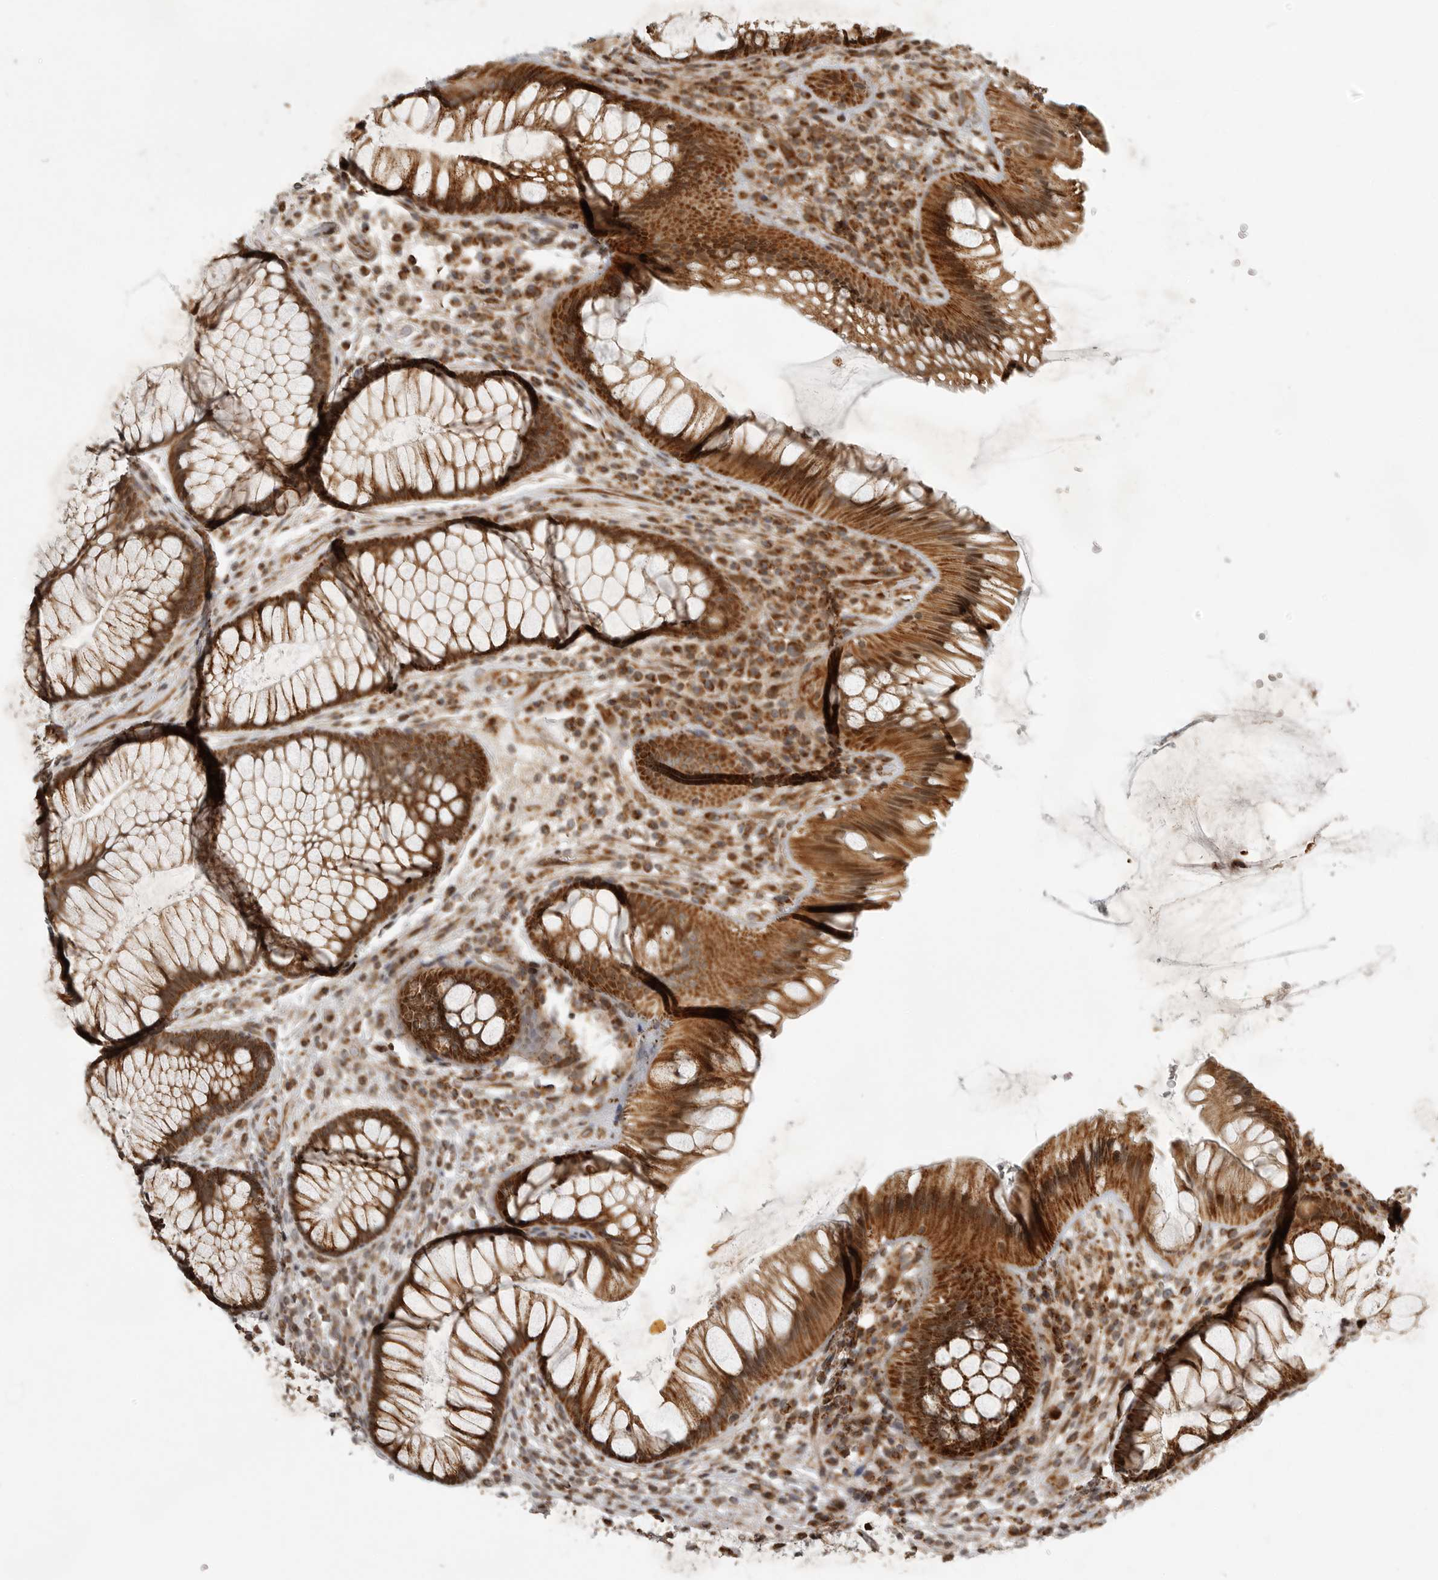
{"staining": {"intensity": "strong", "quantity": ">75%", "location": "cytoplasmic/membranous"}, "tissue": "rectum", "cell_type": "Glandular cells", "image_type": "normal", "snomed": [{"axis": "morphology", "description": "Normal tissue, NOS"}, {"axis": "topography", "description": "Rectum"}], "caption": "This micrograph displays unremarkable rectum stained with IHC to label a protein in brown. The cytoplasmic/membranous of glandular cells show strong positivity for the protein. Nuclei are counter-stained blue.", "gene": "NARS2", "patient": {"sex": "male", "age": 51}}